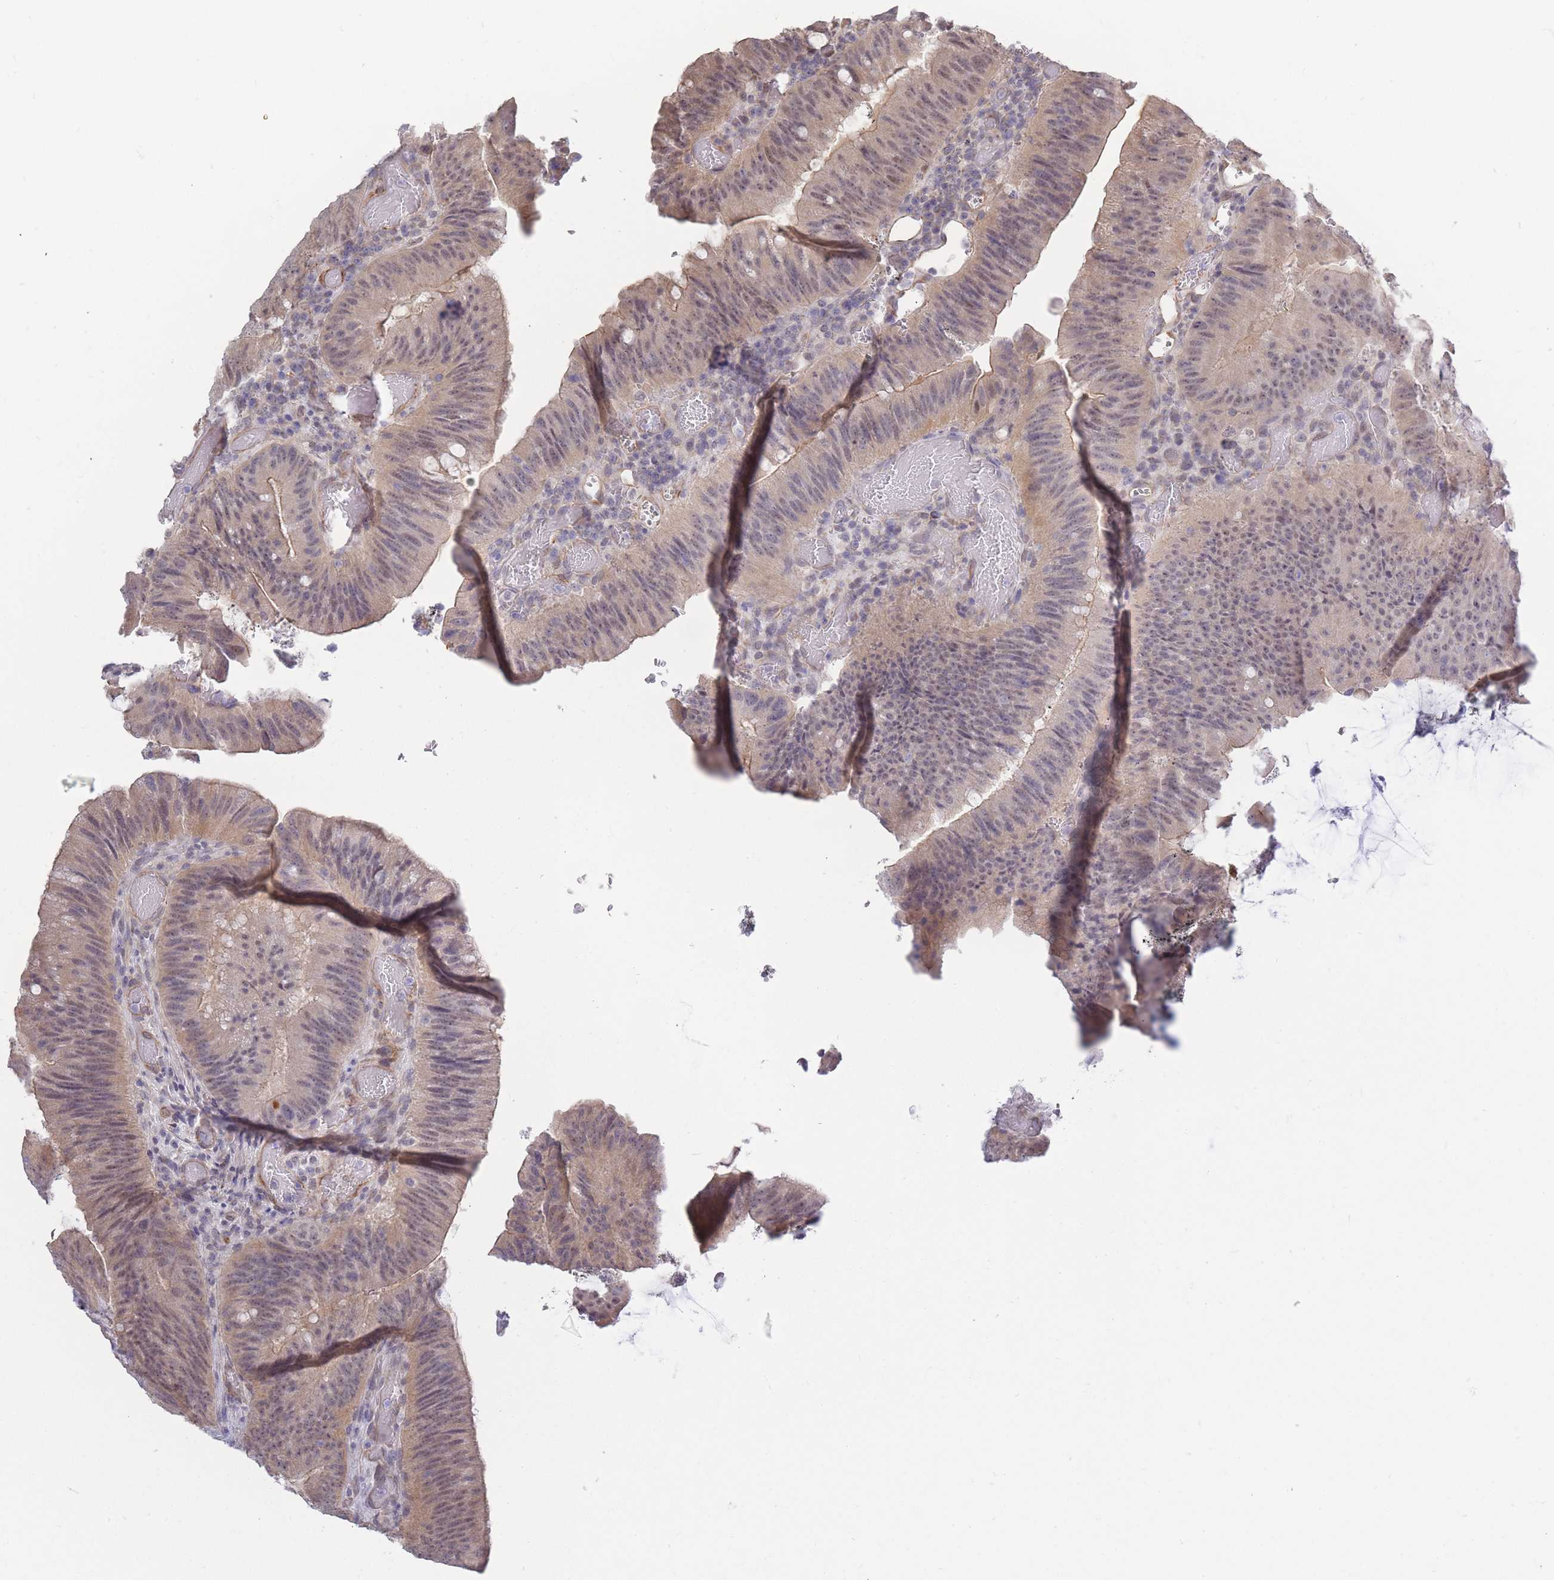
{"staining": {"intensity": "weak", "quantity": ">75%", "location": "cytoplasmic/membranous,nuclear"}, "tissue": "colorectal cancer", "cell_type": "Tumor cells", "image_type": "cancer", "snomed": [{"axis": "morphology", "description": "Adenocarcinoma, NOS"}, {"axis": "topography", "description": "Colon"}], "caption": "Immunohistochemistry micrograph of human adenocarcinoma (colorectal) stained for a protein (brown), which shows low levels of weak cytoplasmic/membranous and nuclear expression in about >75% of tumor cells.", "gene": "C19orf25", "patient": {"sex": "female", "age": 43}}